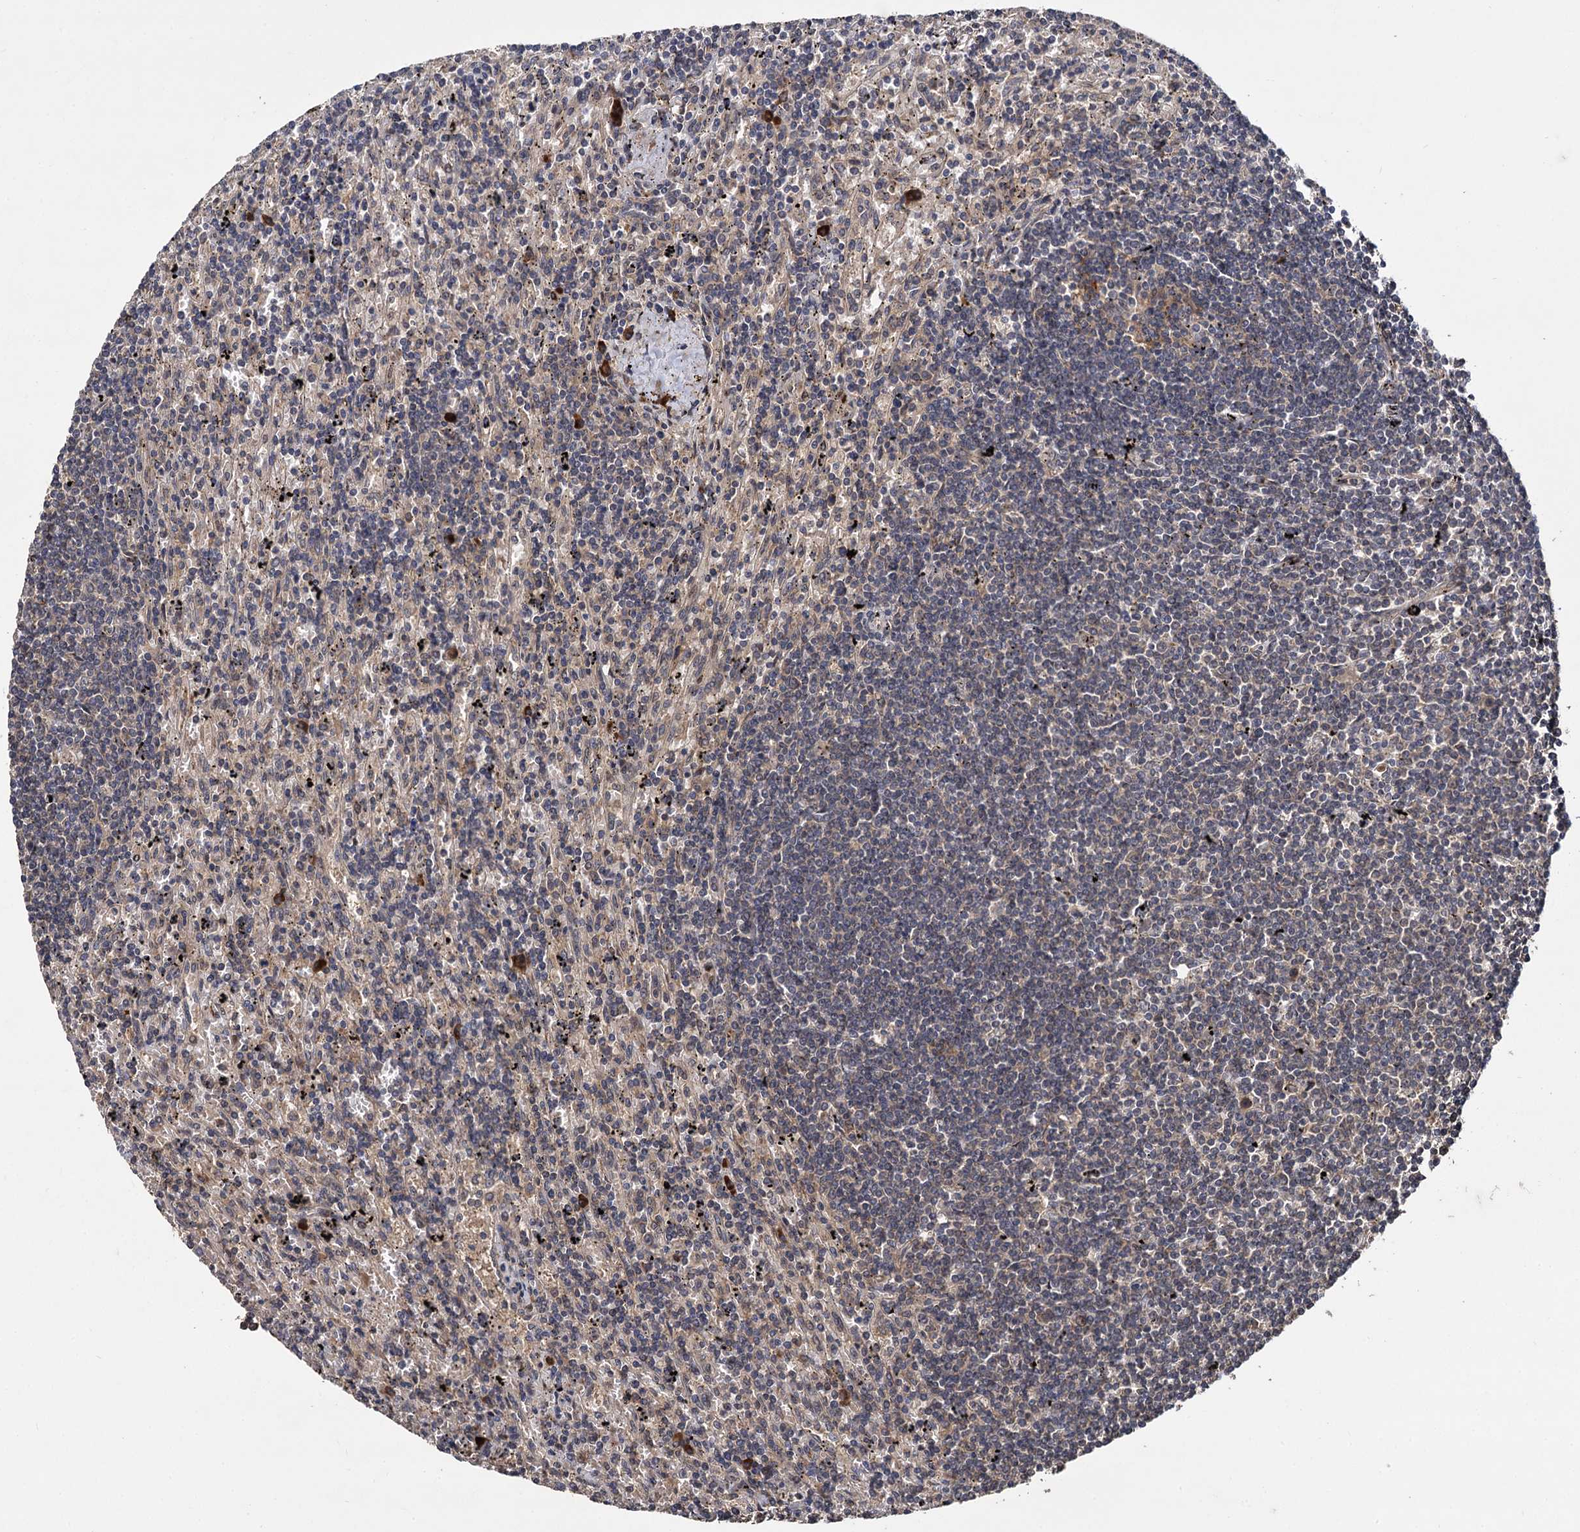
{"staining": {"intensity": "negative", "quantity": "none", "location": "none"}, "tissue": "lymphoma", "cell_type": "Tumor cells", "image_type": "cancer", "snomed": [{"axis": "morphology", "description": "Malignant lymphoma, non-Hodgkin's type, Low grade"}, {"axis": "topography", "description": "Spleen"}], "caption": "Tumor cells are negative for brown protein staining in lymphoma. The staining was performed using DAB to visualize the protein expression in brown, while the nuclei were stained in blue with hematoxylin (Magnification: 20x).", "gene": "INPPL1", "patient": {"sex": "male", "age": 76}}